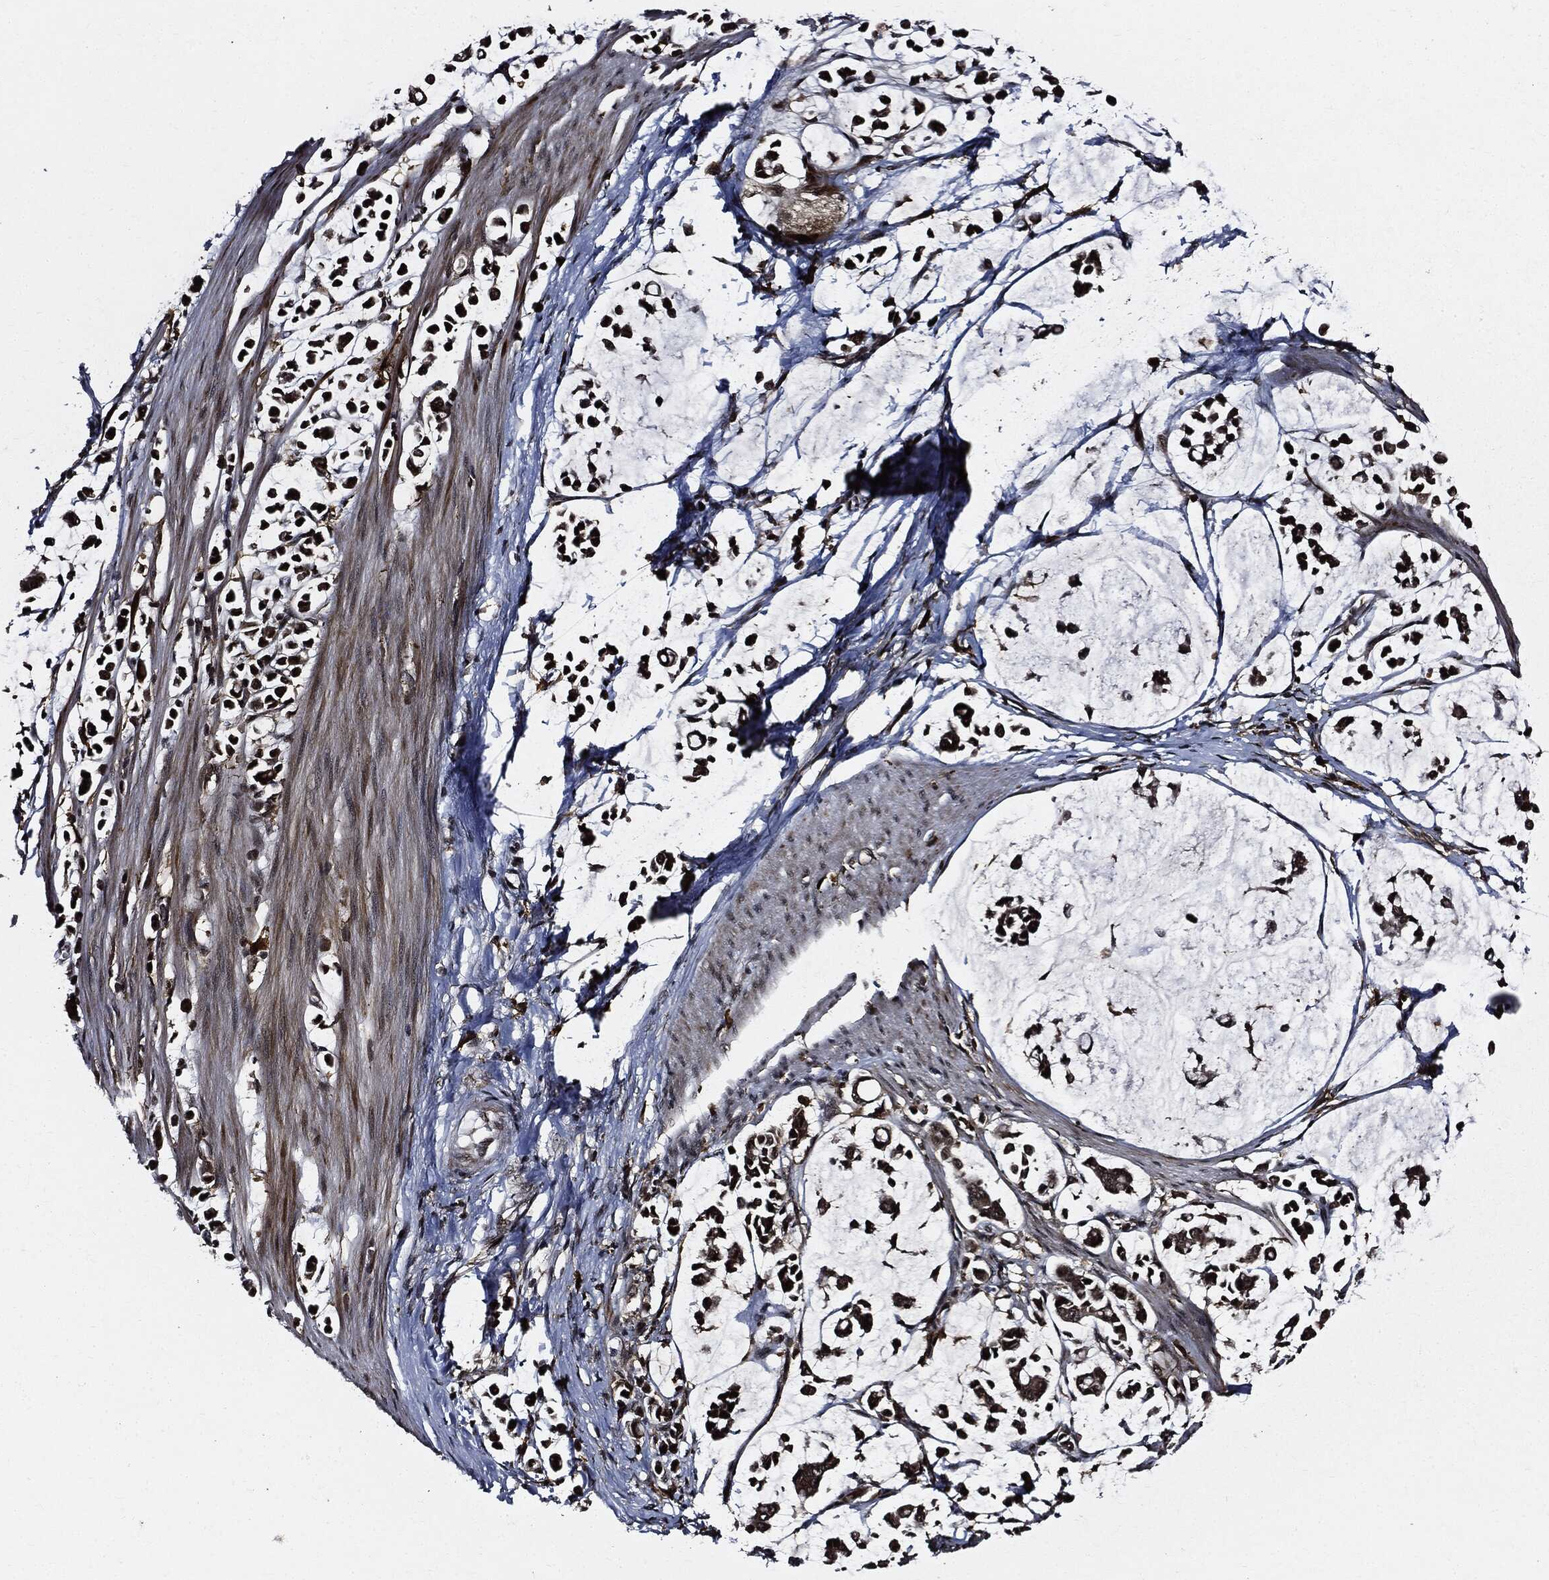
{"staining": {"intensity": "moderate", "quantity": ">75%", "location": "cytoplasmic/membranous,nuclear"}, "tissue": "stomach cancer", "cell_type": "Tumor cells", "image_type": "cancer", "snomed": [{"axis": "morphology", "description": "Adenocarcinoma, NOS"}, {"axis": "topography", "description": "Stomach"}], "caption": "Immunohistochemistry of stomach cancer (adenocarcinoma) demonstrates medium levels of moderate cytoplasmic/membranous and nuclear staining in about >75% of tumor cells. (DAB (3,3'-diaminobenzidine) IHC with brightfield microscopy, high magnification).", "gene": "SUGT1", "patient": {"sex": "male", "age": 82}}